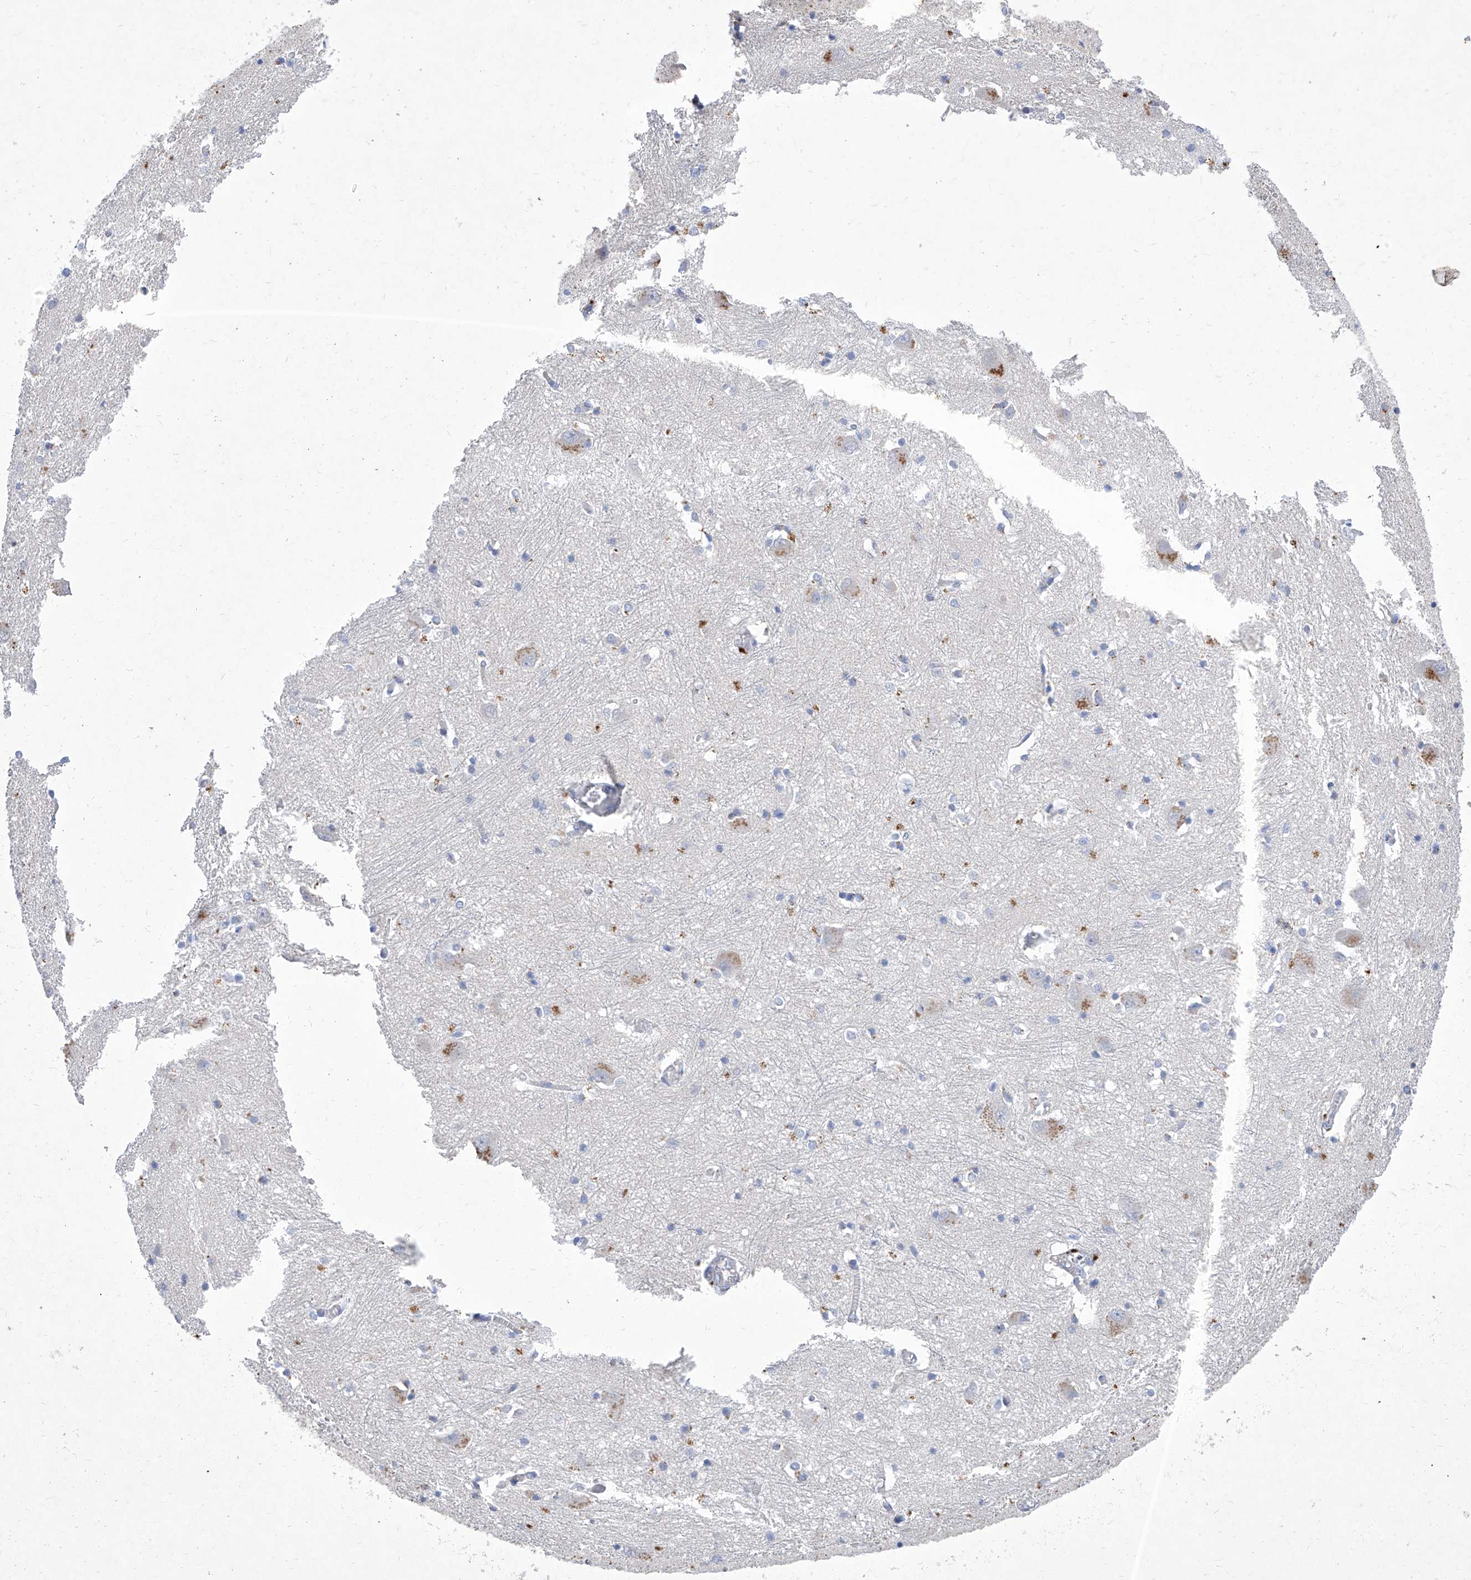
{"staining": {"intensity": "negative", "quantity": "none", "location": "none"}, "tissue": "caudate", "cell_type": "Glial cells", "image_type": "normal", "snomed": [{"axis": "morphology", "description": "Normal tissue, NOS"}, {"axis": "topography", "description": "Lateral ventricle wall"}], "caption": "Immunohistochemistry of normal human caudate exhibits no positivity in glial cells.", "gene": "IFNL2", "patient": {"sex": "male", "age": 37}}